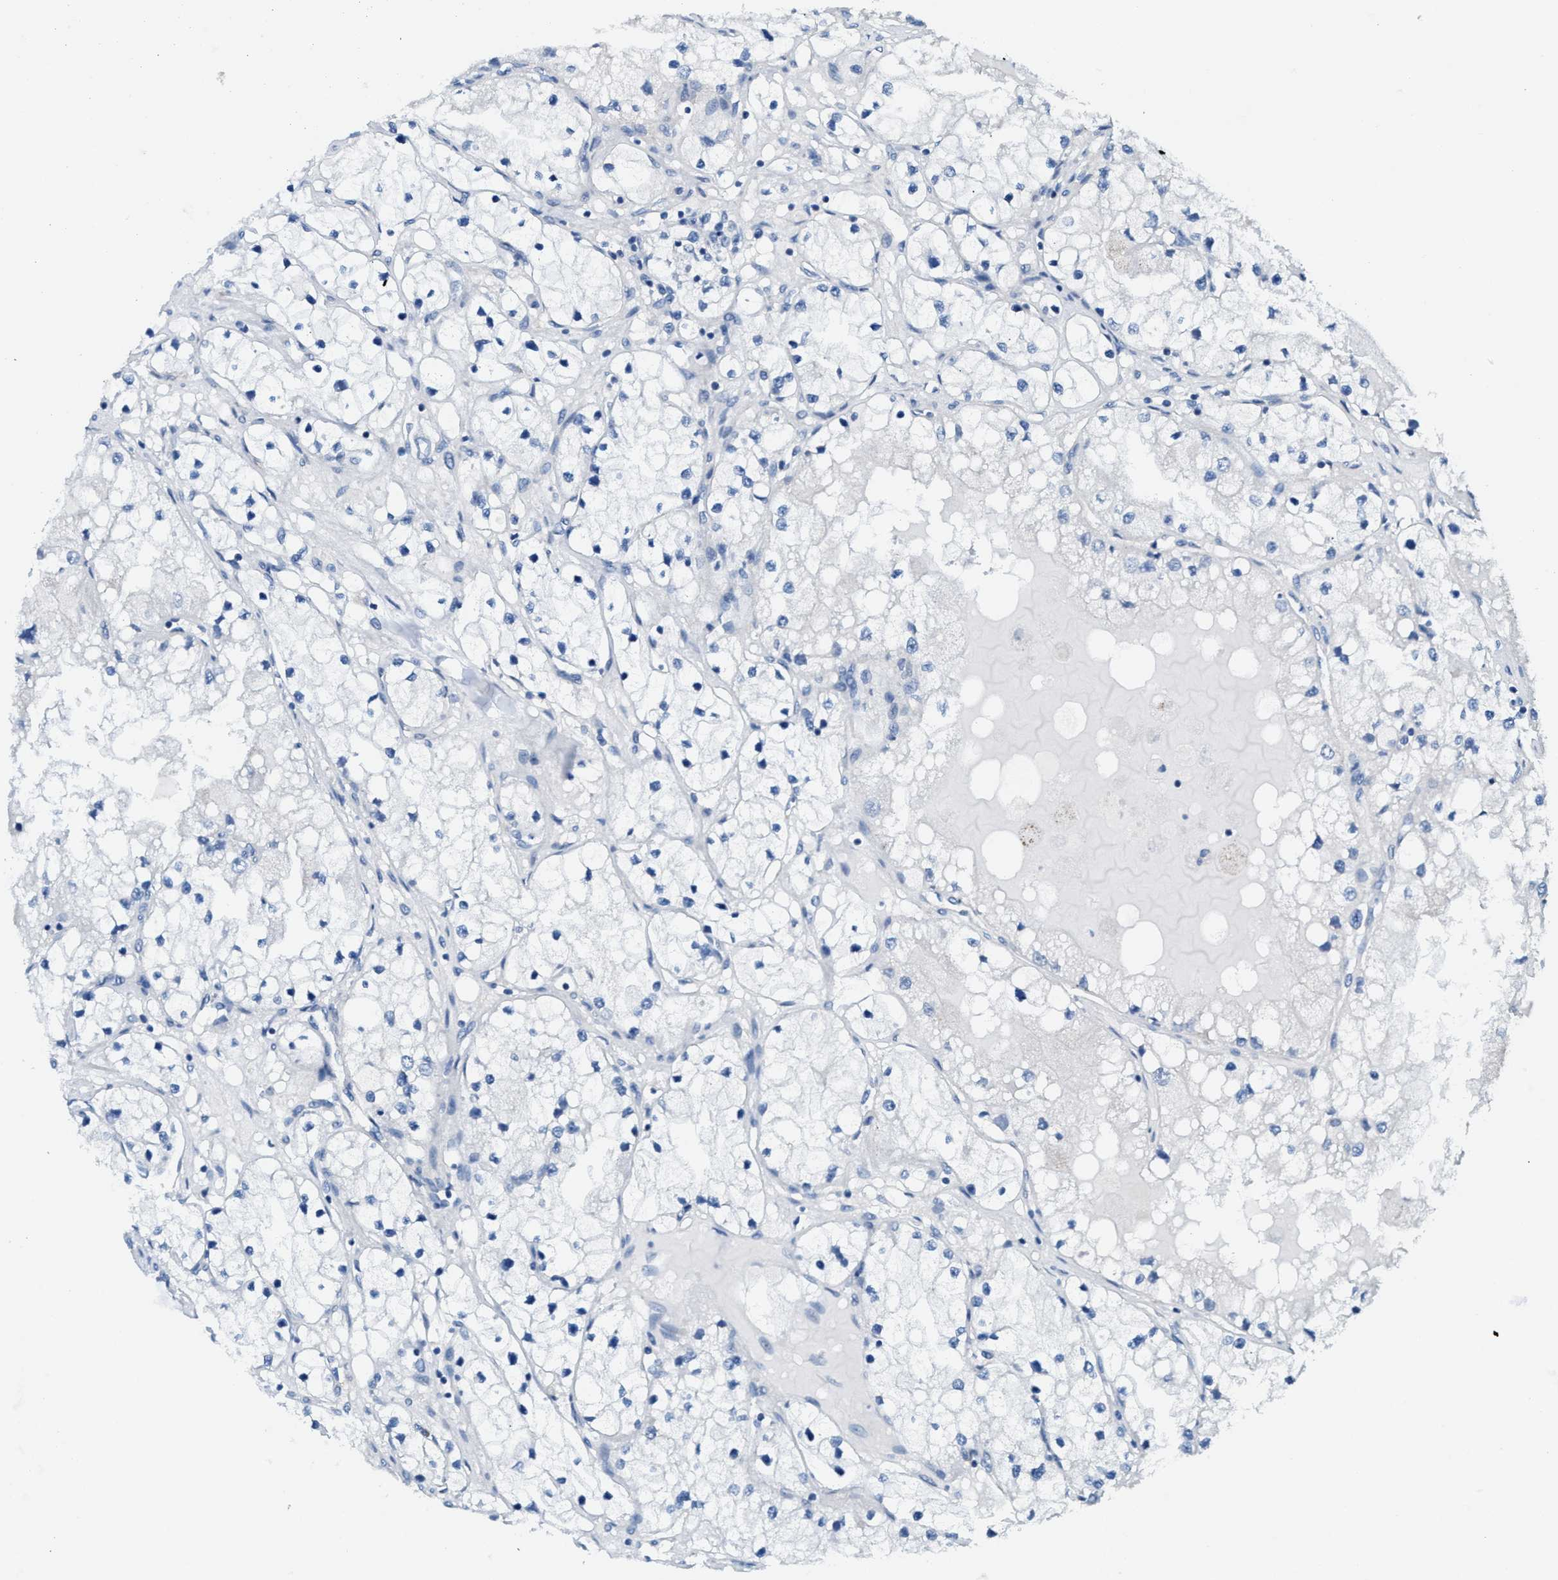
{"staining": {"intensity": "negative", "quantity": "none", "location": "none"}, "tissue": "renal cancer", "cell_type": "Tumor cells", "image_type": "cancer", "snomed": [{"axis": "morphology", "description": "Adenocarcinoma, NOS"}, {"axis": "topography", "description": "Kidney"}], "caption": "Immunohistochemistry (IHC) micrograph of renal cancer (adenocarcinoma) stained for a protein (brown), which displays no staining in tumor cells. (Stains: DAB (3,3'-diaminobenzidine) immunohistochemistry (IHC) with hematoxylin counter stain, Microscopy: brightfield microscopy at high magnification).", "gene": "MPP3", "patient": {"sex": "male", "age": 68}}